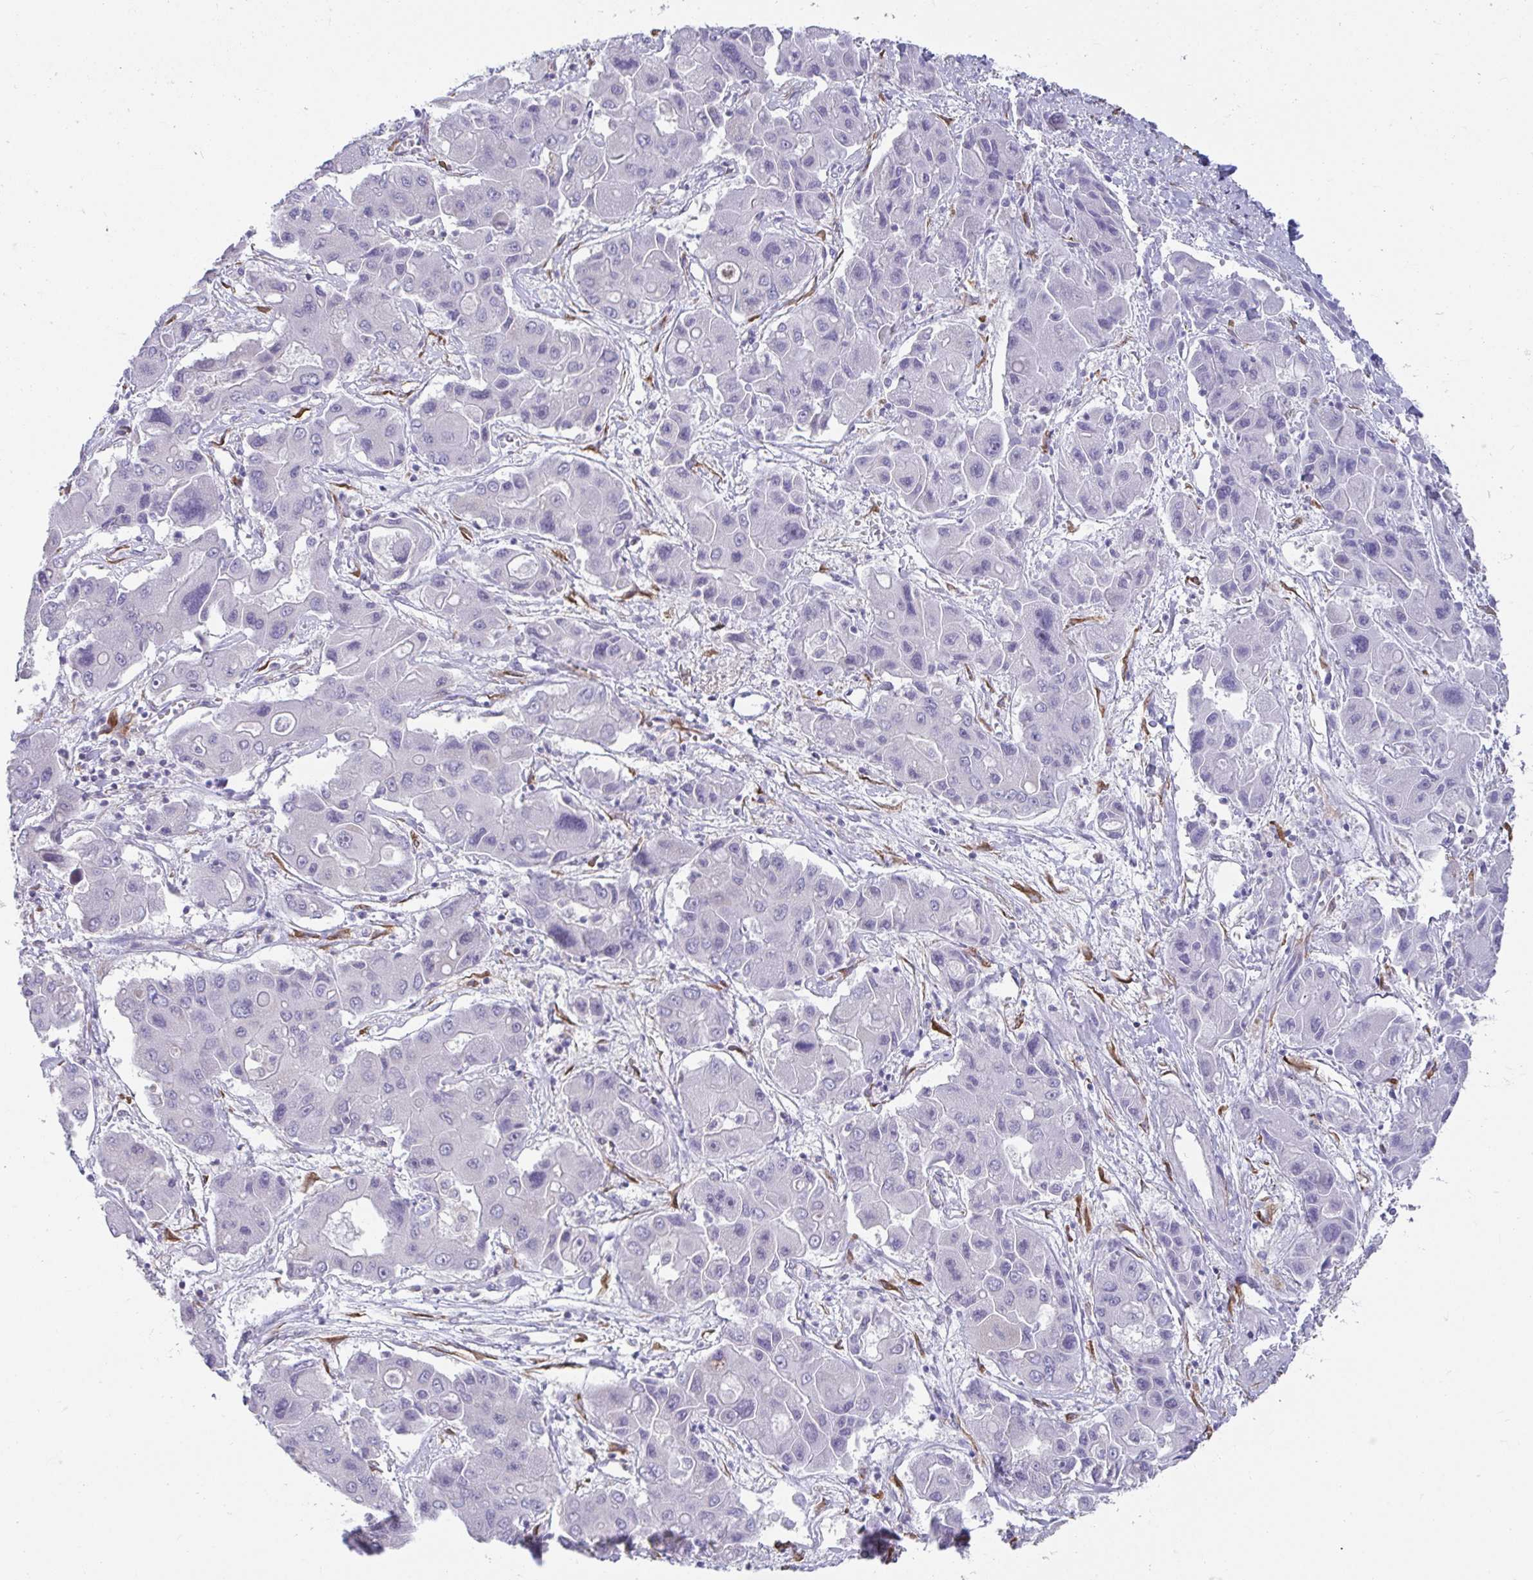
{"staining": {"intensity": "negative", "quantity": "none", "location": "none"}, "tissue": "liver cancer", "cell_type": "Tumor cells", "image_type": "cancer", "snomed": [{"axis": "morphology", "description": "Cholangiocarcinoma"}, {"axis": "topography", "description": "Liver"}], "caption": "High magnification brightfield microscopy of liver cancer (cholangiocarcinoma) stained with DAB (3,3'-diaminobenzidine) (brown) and counterstained with hematoxylin (blue): tumor cells show no significant staining.", "gene": "CXCR1", "patient": {"sex": "male", "age": 67}}